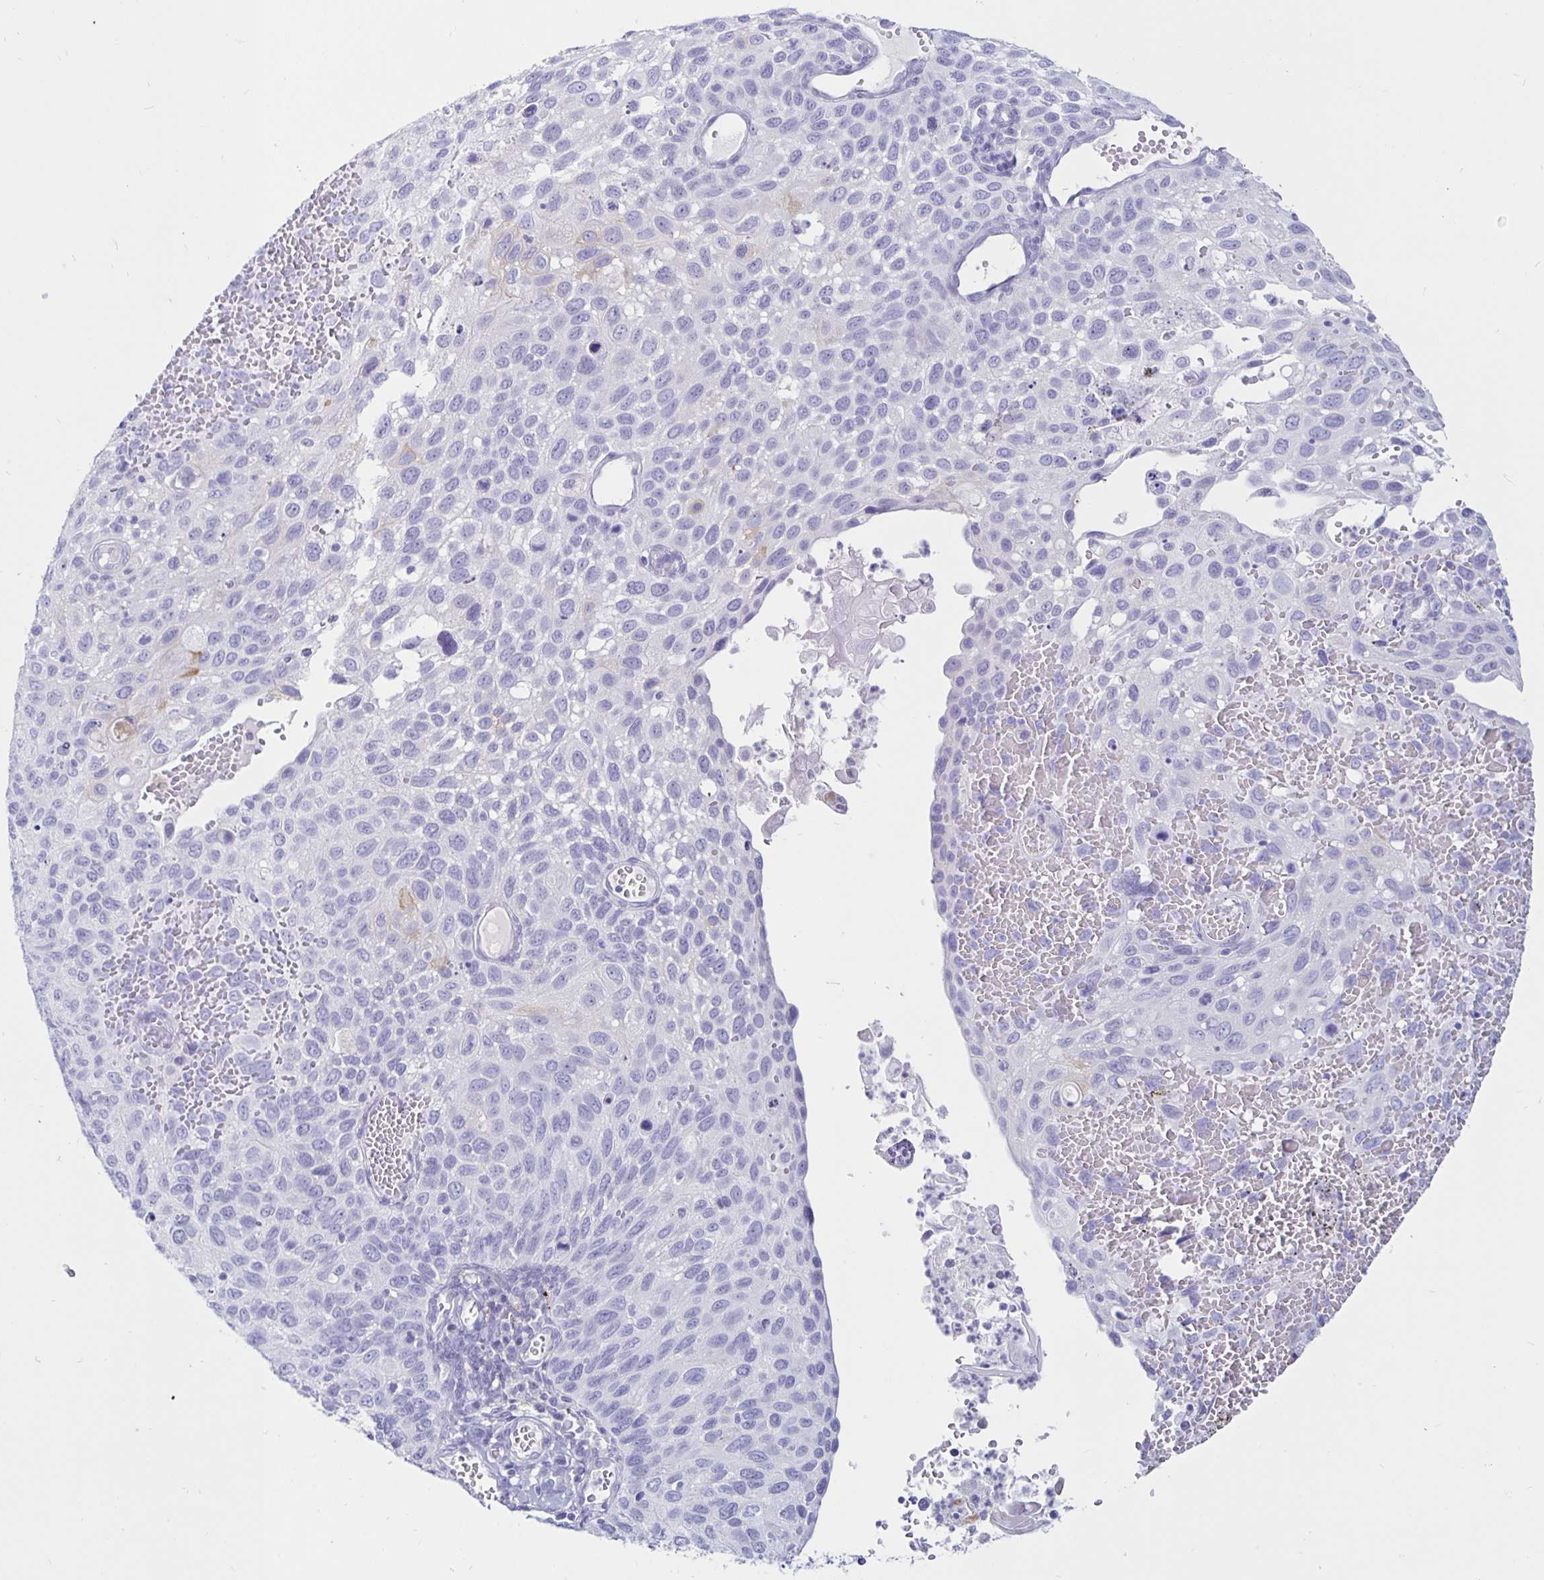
{"staining": {"intensity": "negative", "quantity": "none", "location": "none"}, "tissue": "cervical cancer", "cell_type": "Tumor cells", "image_type": "cancer", "snomed": [{"axis": "morphology", "description": "Squamous cell carcinoma, NOS"}, {"axis": "topography", "description": "Cervix"}], "caption": "The image reveals no staining of tumor cells in cervical squamous cell carcinoma.", "gene": "TIMP1", "patient": {"sex": "female", "age": 70}}